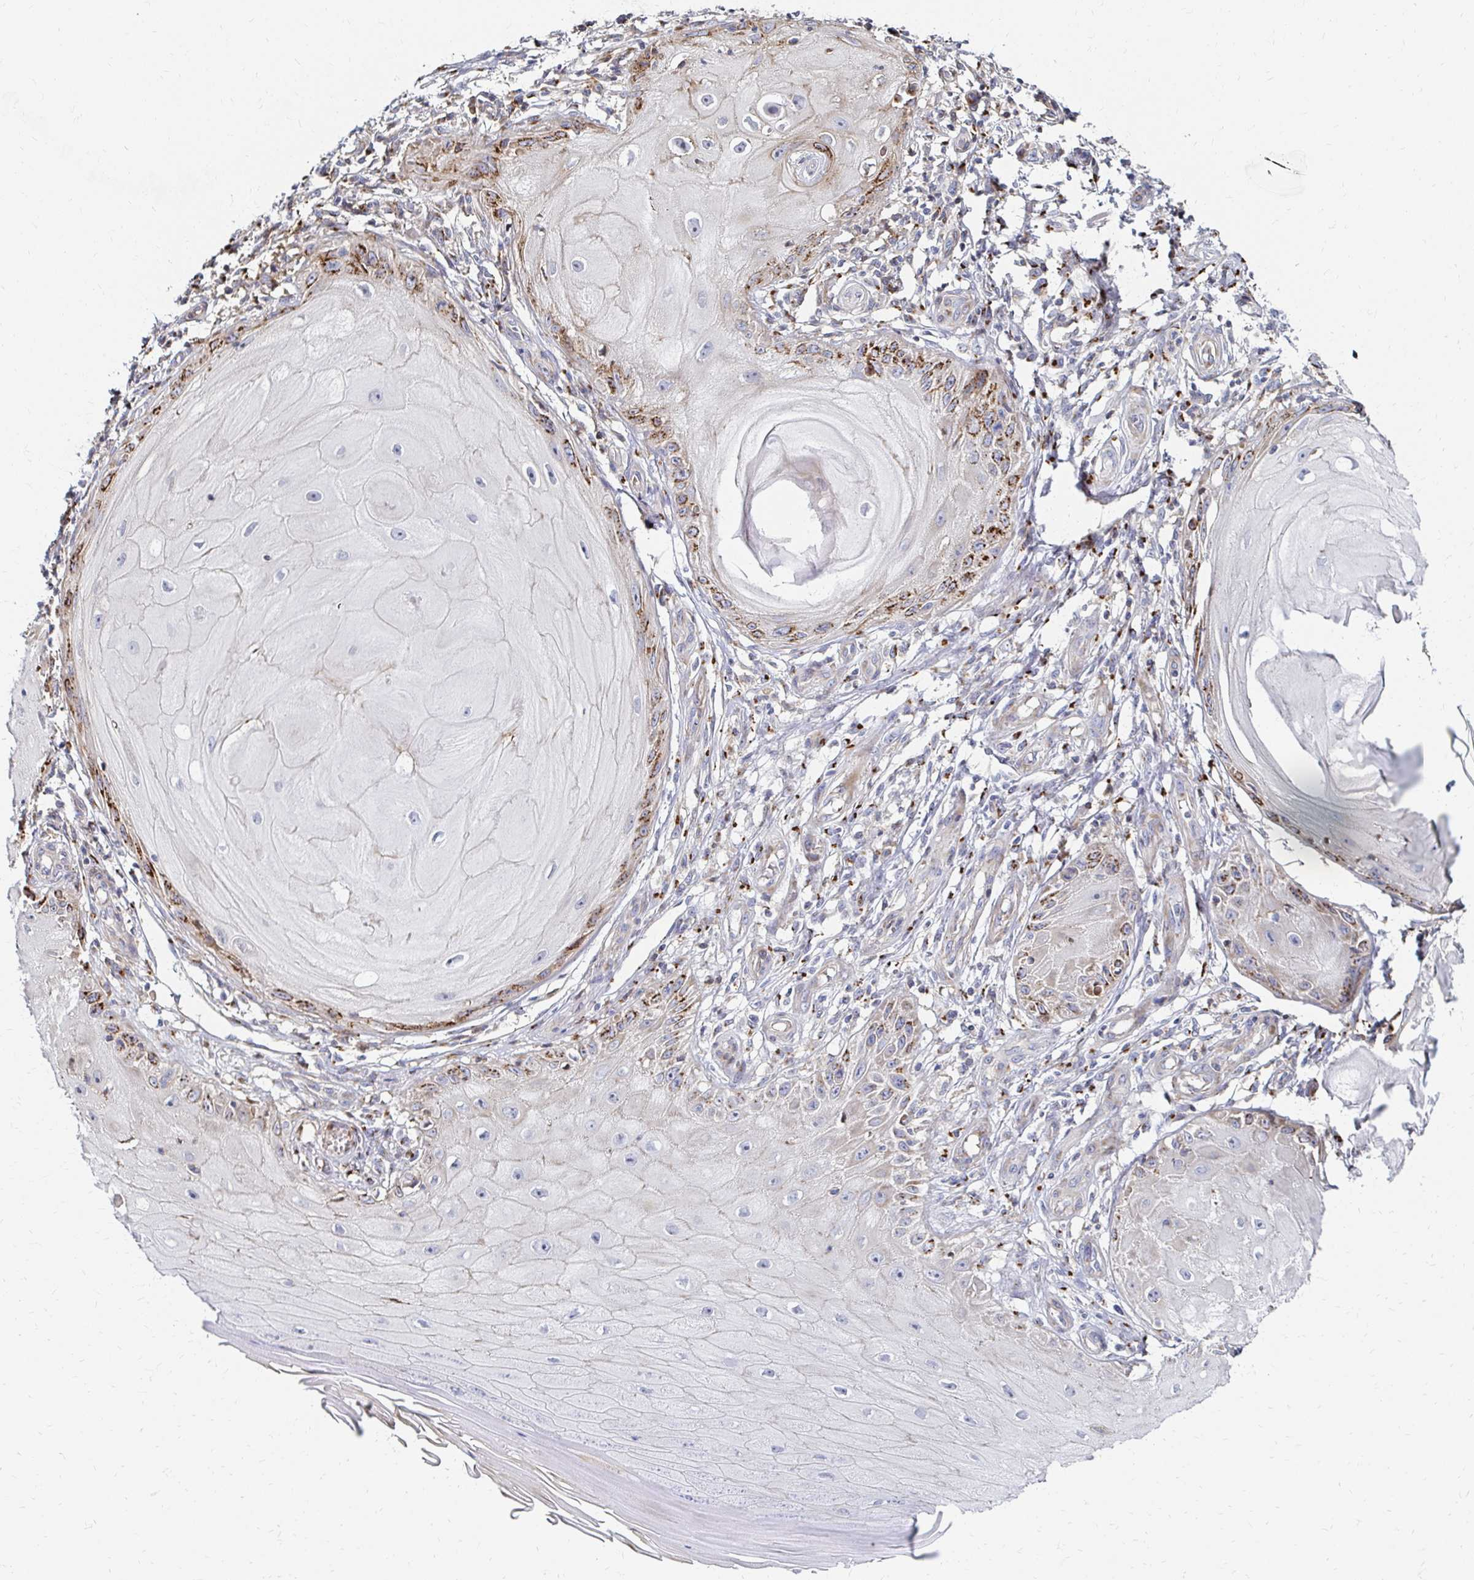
{"staining": {"intensity": "moderate", "quantity": "<25%", "location": "cytoplasmic/membranous"}, "tissue": "skin cancer", "cell_type": "Tumor cells", "image_type": "cancer", "snomed": [{"axis": "morphology", "description": "Squamous cell carcinoma, NOS"}, {"axis": "topography", "description": "Skin"}], "caption": "This is an image of IHC staining of skin squamous cell carcinoma, which shows moderate expression in the cytoplasmic/membranous of tumor cells.", "gene": "MAN1A1", "patient": {"sex": "female", "age": 77}}